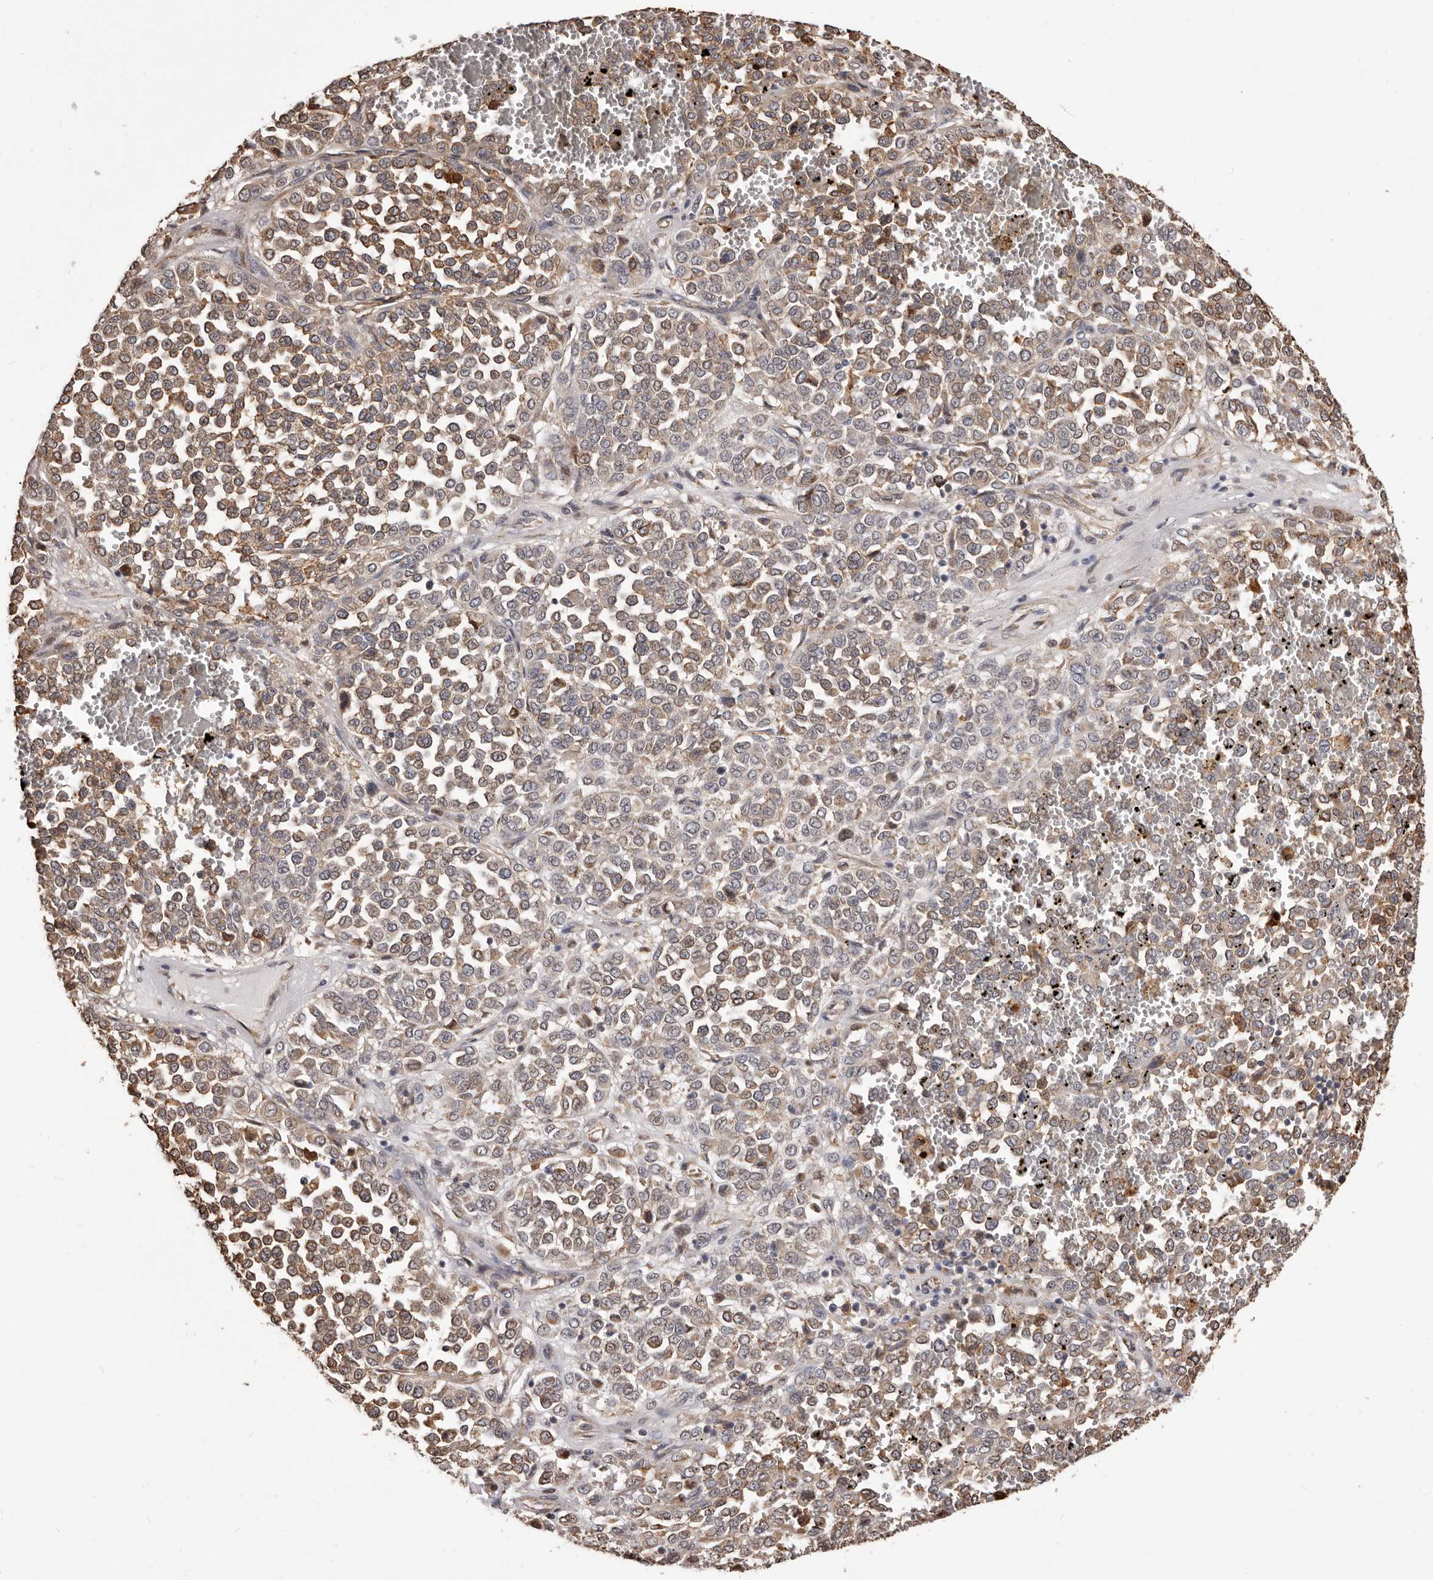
{"staining": {"intensity": "weak", "quantity": ">75%", "location": "cytoplasmic/membranous"}, "tissue": "melanoma", "cell_type": "Tumor cells", "image_type": "cancer", "snomed": [{"axis": "morphology", "description": "Malignant melanoma, Metastatic site"}, {"axis": "topography", "description": "Pancreas"}], "caption": "This is a photomicrograph of immunohistochemistry (IHC) staining of melanoma, which shows weak staining in the cytoplasmic/membranous of tumor cells.", "gene": "ALPK1", "patient": {"sex": "female", "age": 30}}